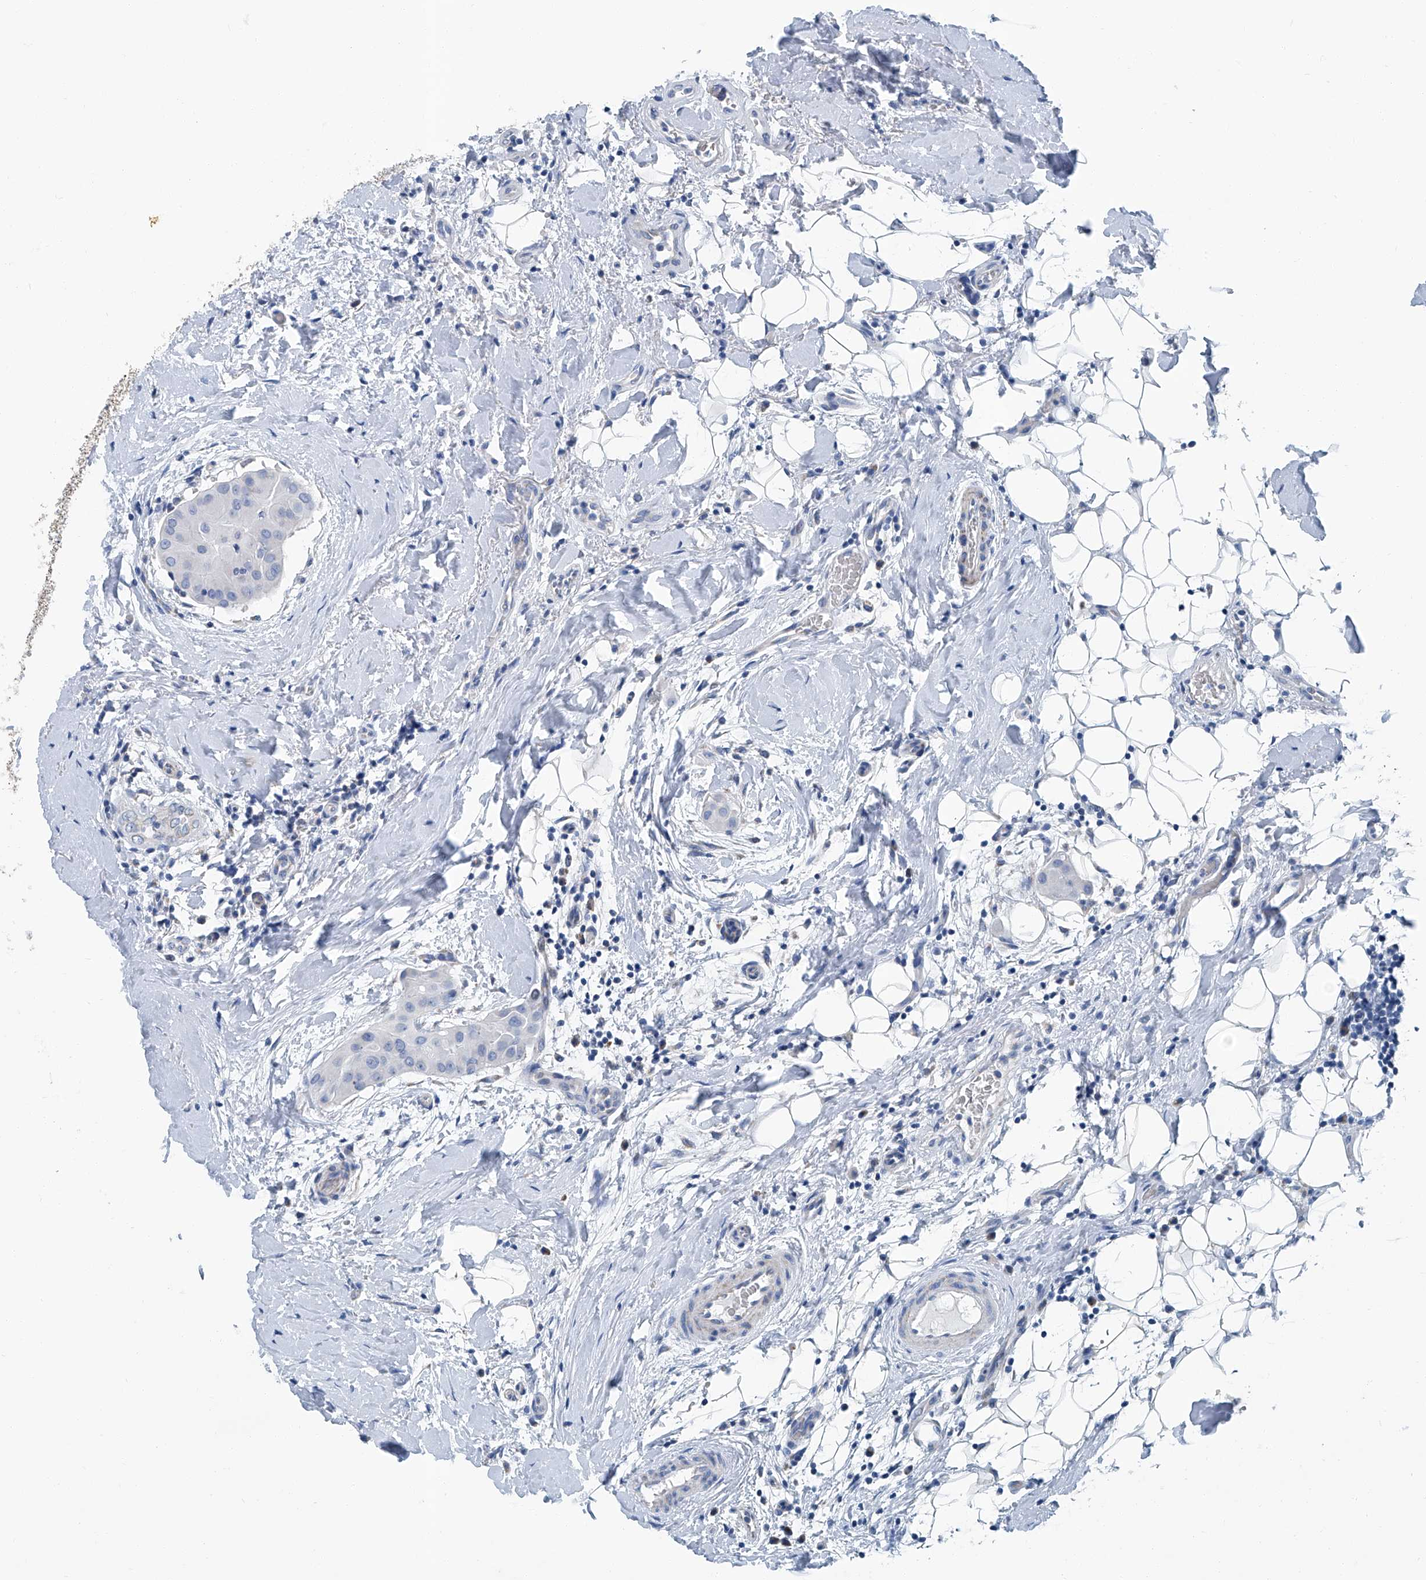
{"staining": {"intensity": "negative", "quantity": "none", "location": "none"}, "tissue": "thyroid cancer", "cell_type": "Tumor cells", "image_type": "cancer", "snomed": [{"axis": "morphology", "description": "Papillary adenocarcinoma, NOS"}, {"axis": "topography", "description": "Thyroid gland"}], "caption": "IHC micrograph of human papillary adenocarcinoma (thyroid) stained for a protein (brown), which shows no positivity in tumor cells. (Stains: DAB (3,3'-diaminobenzidine) IHC with hematoxylin counter stain, Microscopy: brightfield microscopy at high magnification).", "gene": "MT-ND1", "patient": {"sex": "male", "age": 33}}